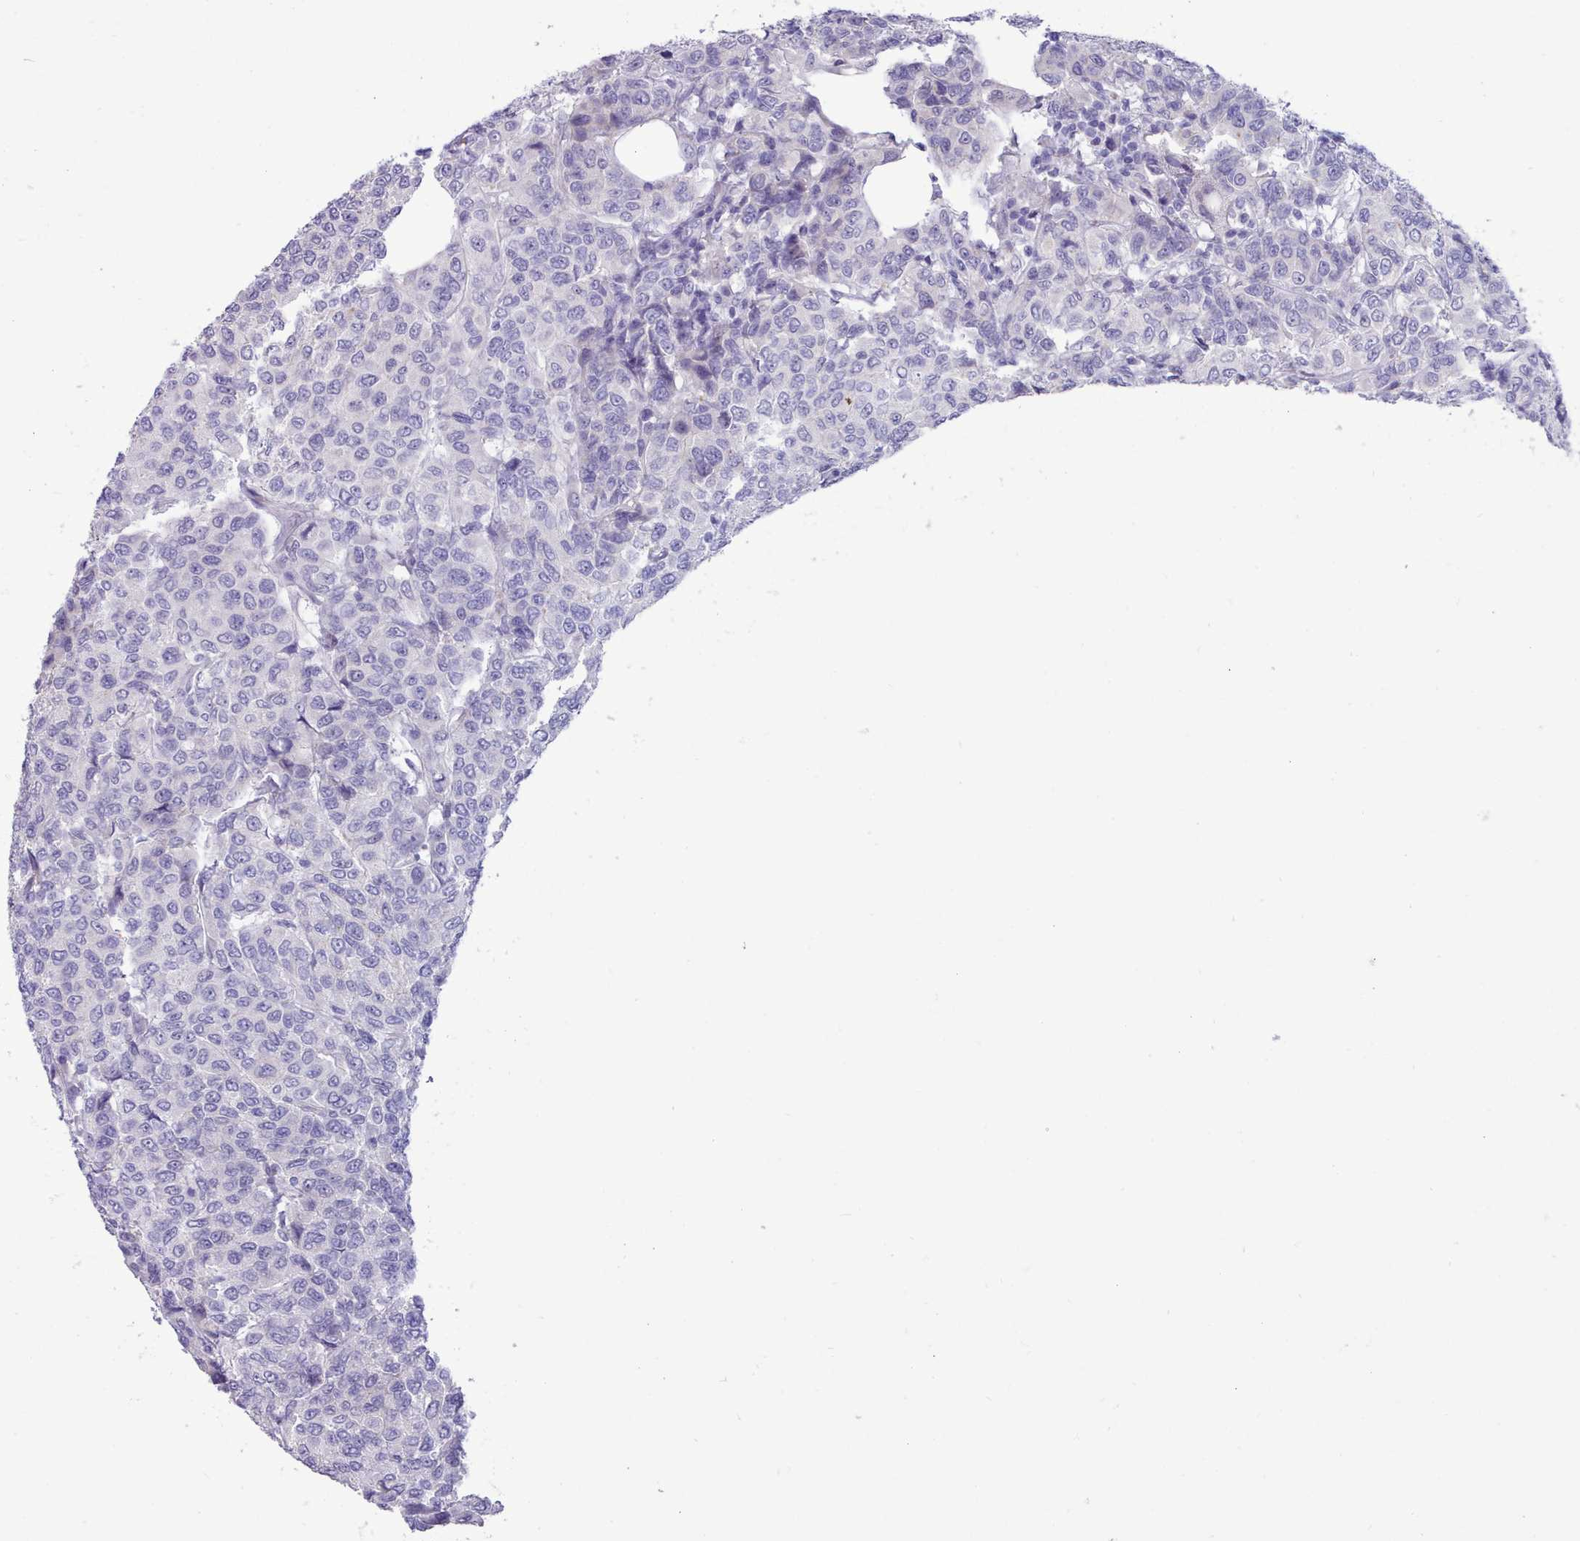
{"staining": {"intensity": "negative", "quantity": "none", "location": "none"}, "tissue": "breast cancer", "cell_type": "Tumor cells", "image_type": "cancer", "snomed": [{"axis": "morphology", "description": "Duct carcinoma"}, {"axis": "topography", "description": "Breast"}], "caption": "There is no significant positivity in tumor cells of breast cancer.", "gene": "TMEM253", "patient": {"sex": "female", "age": 55}}